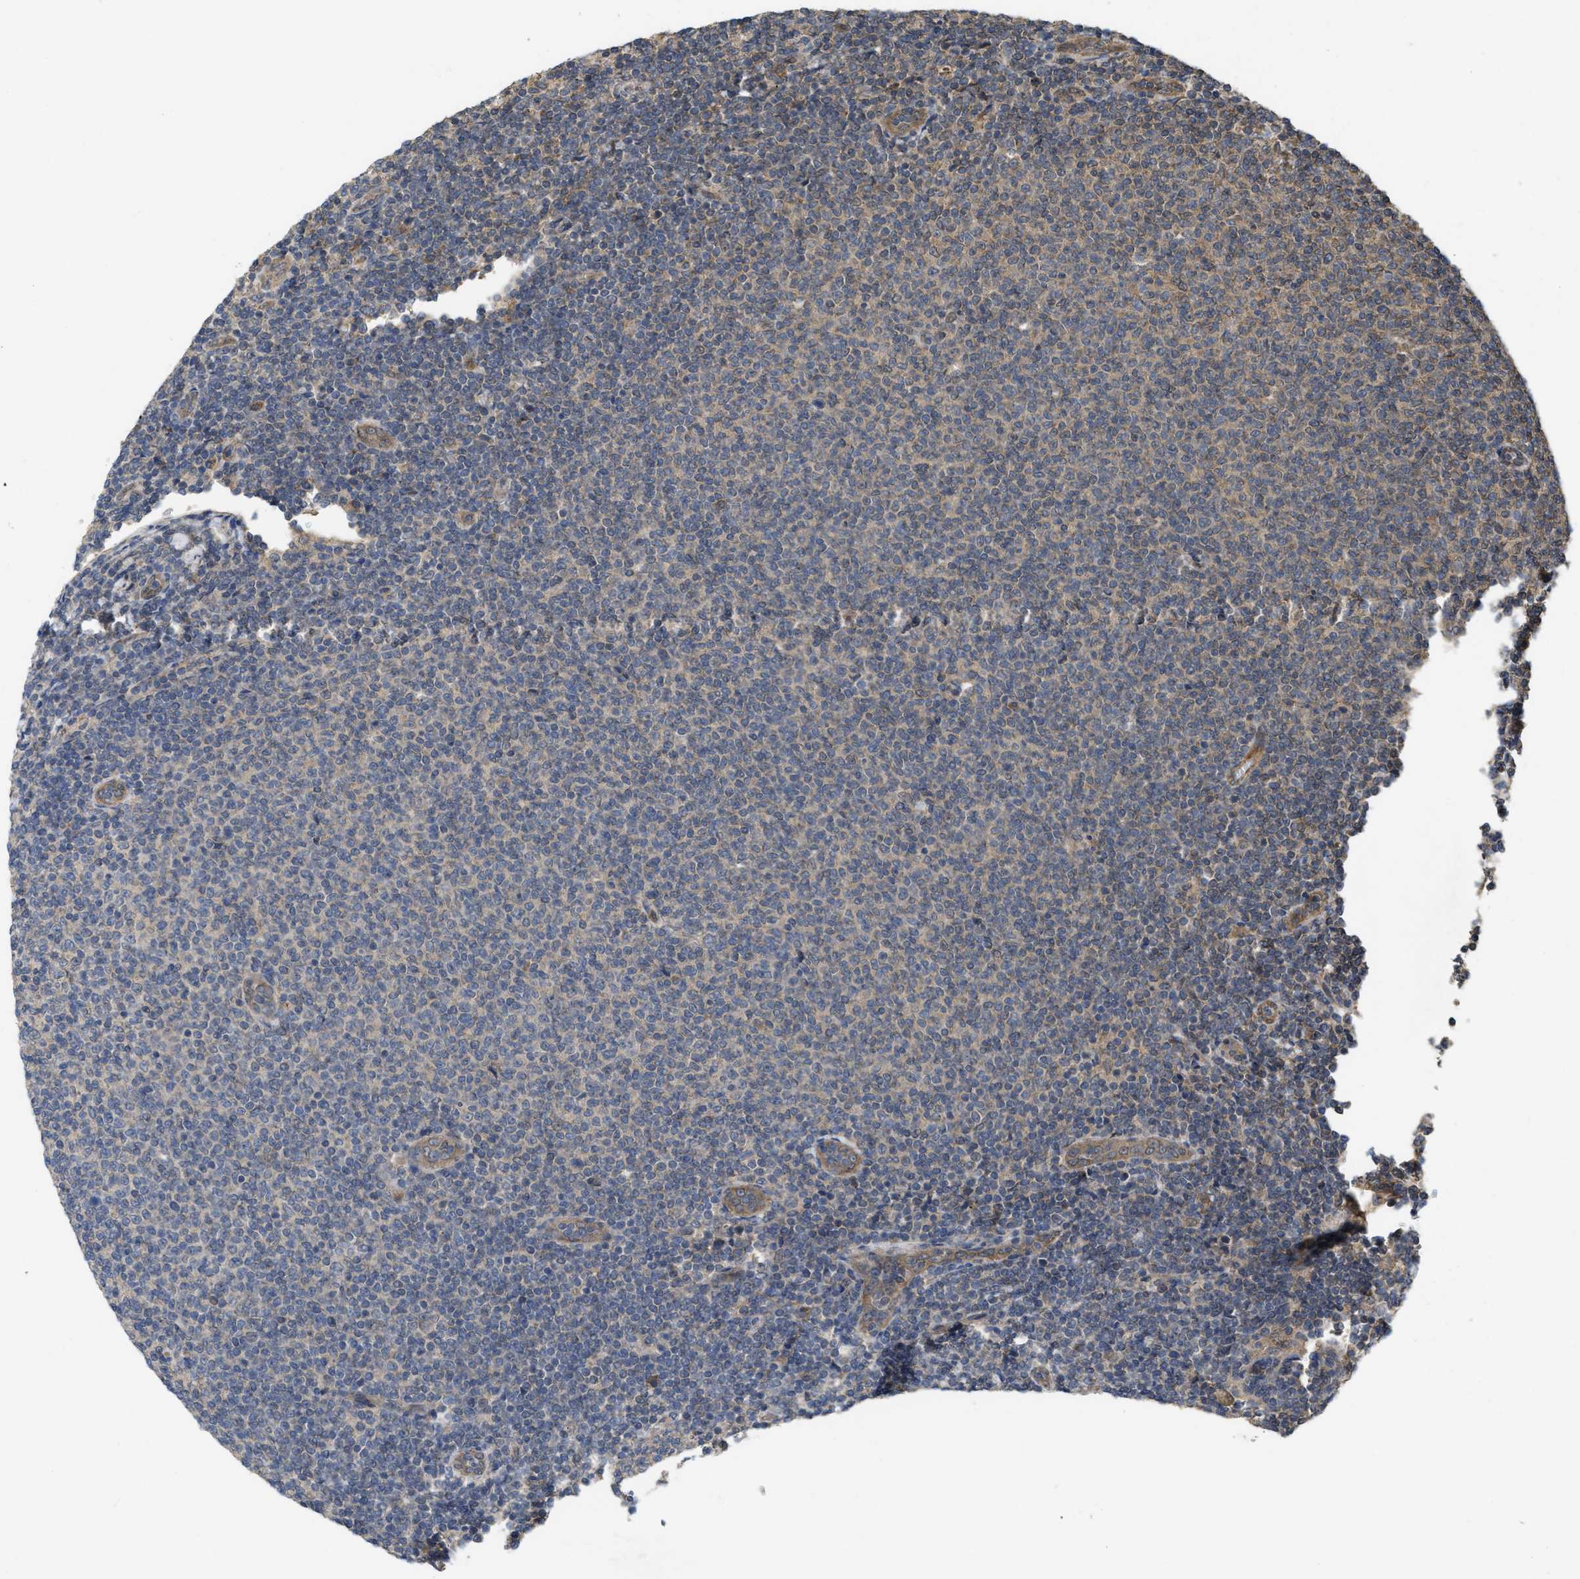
{"staining": {"intensity": "weak", "quantity": "<25%", "location": "cytoplasmic/membranous"}, "tissue": "lymphoma", "cell_type": "Tumor cells", "image_type": "cancer", "snomed": [{"axis": "morphology", "description": "Malignant lymphoma, non-Hodgkin's type, Low grade"}, {"axis": "topography", "description": "Lymph node"}], "caption": "DAB immunohistochemical staining of human lymphoma displays no significant staining in tumor cells.", "gene": "FZD6", "patient": {"sex": "male", "age": 66}}